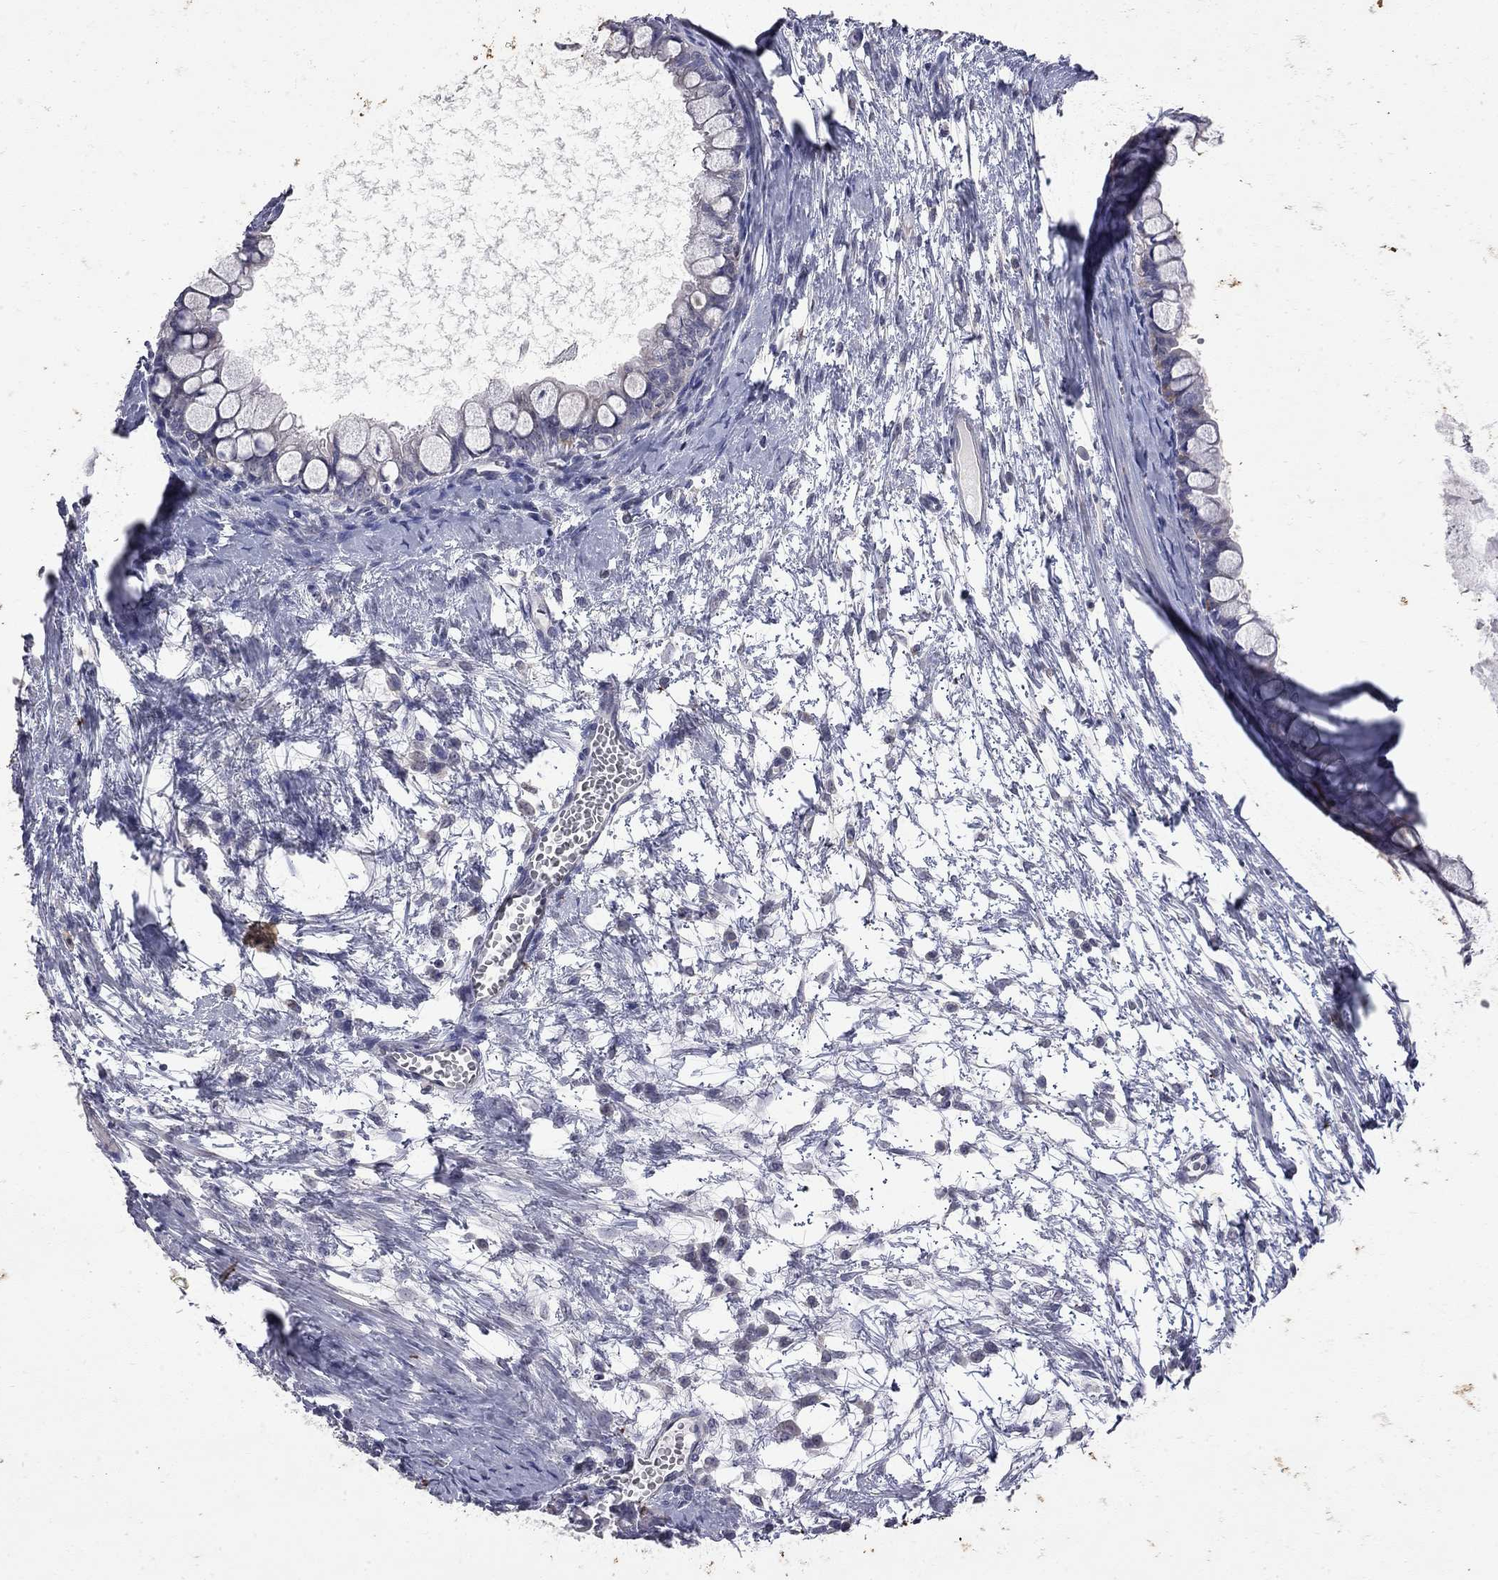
{"staining": {"intensity": "negative", "quantity": "none", "location": "none"}, "tissue": "ovarian cancer", "cell_type": "Tumor cells", "image_type": "cancer", "snomed": [{"axis": "morphology", "description": "Cystadenocarcinoma, mucinous, NOS"}, {"axis": "topography", "description": "Ovary"}], "caption": "Protein analysis of mucinous cystadenocarcinoma (ovarian) demonstrates no significant positivity in tumor cells.", "gene": "NOS2", "patient": {"sex": "female", "age": 63}}